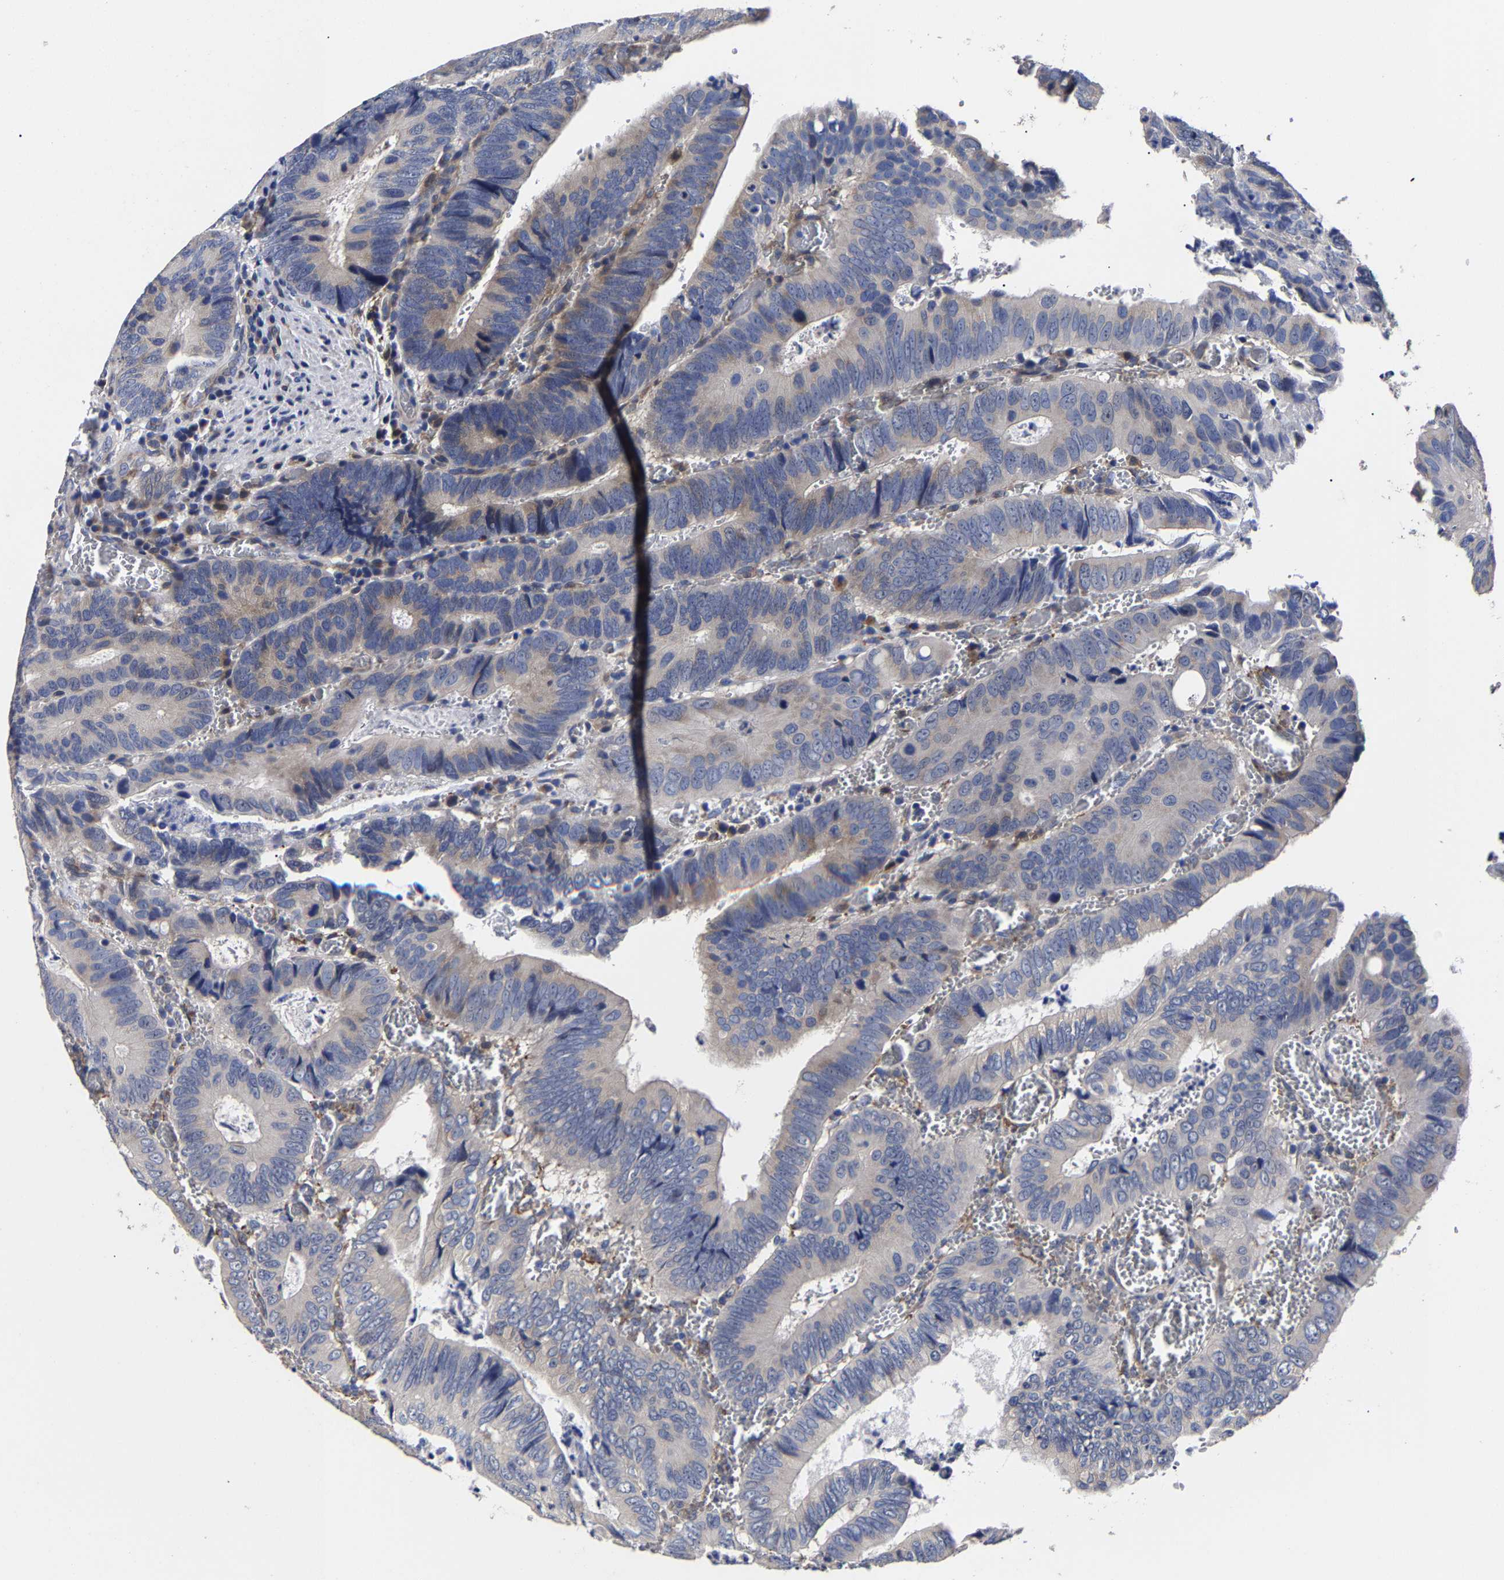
{"staining": {"intensity": "weak", "quantity": "<25%", "location": "cytoplasmic/membranous"}, "tissue": "colorectal cancer", "cell_type": "Tumor cells", "image_type": "cancer", "snomed": [{"axis": "morphology", "description": "Inflammation, NOS"}, {"axis": "morphology", "description": "Adenocarcinoma, NOS"}, {"axis": "topography", "description": "Colon"}], "caption": "This micrograph is of adenocarcinoma (colorectal) stained with immunohistochemistry (IHC) to label a protein in brown with the nuclei are counter-stained blue. There is no expression in tumor cells. (DAB immunohistochemistry visualized using brightfield microscopy, high magnification).", "gene": "AASS", "patient": {"sex": "male", "age": 72}}